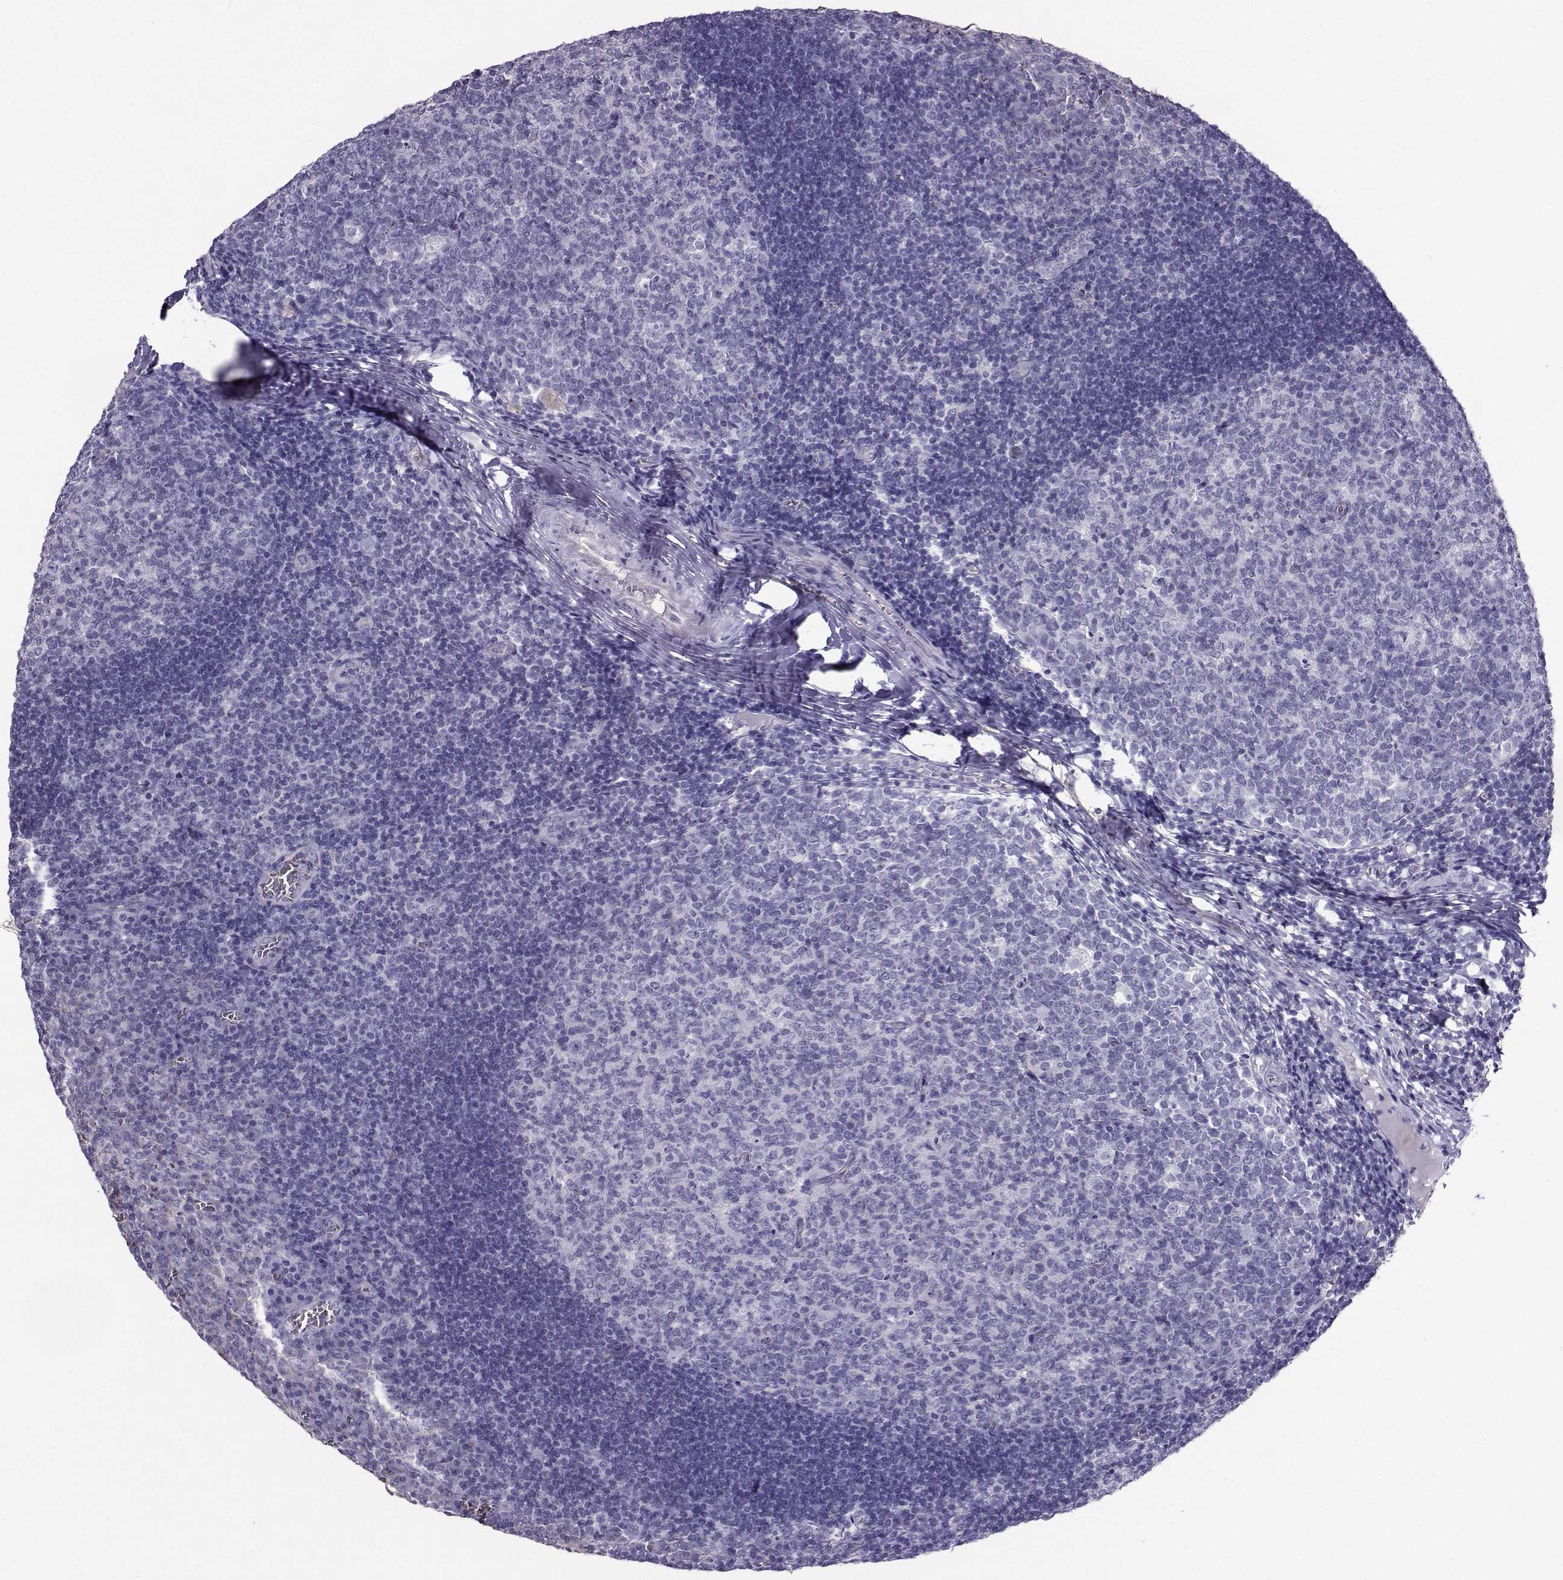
{"staining": {"intensity": "negative", "quantity": "none", "location": "none"}, "tissue": "tonsil", "cell_type": "Germinal center cells", "image_type": "normal", "snomed": [{"axis": "morphology", "description": "Normal tissue, NOS"}, {"axis": "topography", "description": "Tonsil"}], "caption": "Immunohistochemistry histopathology image of benign tonsil: human tonsil stained with DAB (3,3'-diaminobenzidine) exhibits no significant protein staining in germinal center cells. (Stains: DAB (3,3'-diaminobenzidine) immunohistochemistry (IHC) with hematoxylin counter stain, Microscopy: brightfield microscopy at high magnification).", "gene": "CLUL1", "patient": {"sex": "female", "age": 13}}